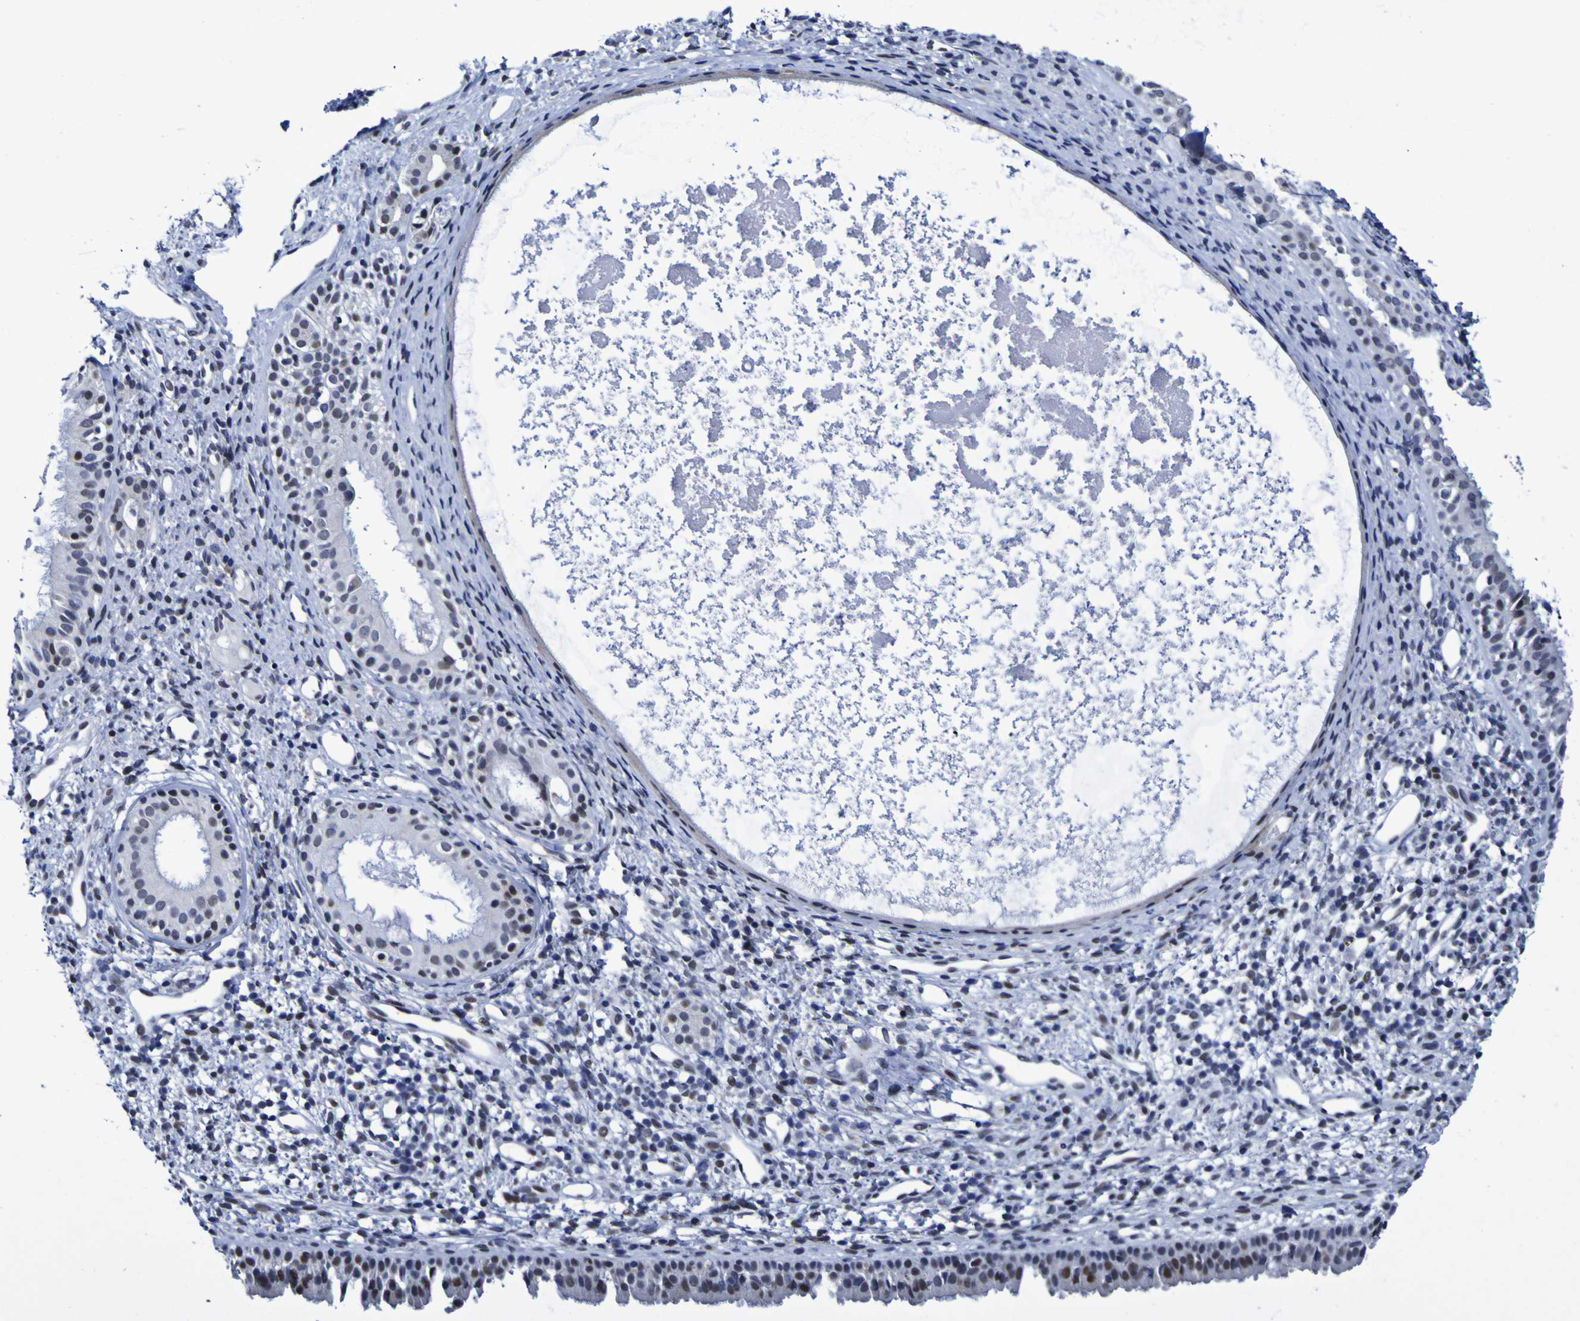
{"staining": {"intensity": "weak", "quantity": ">75%", "location": "cytoplasmic/membranous,nuclear"}, "tissue": "nasopharynx", "cell_type": "Respiratory epithelial cells", "image_type": "normal", "snomed": [{"axis": "morphology", "description": "Normal tissue, NOS"}, {"axis": "topography", "description": "Nasopharynx"}], "caption": "Immunohistochemical staining of normal nasopharynx shows weak cytoplasmic/membranous,nuclear protein expression in approximately >75% of respiratory epithelial cells. The staining was performed using DAB to visualize the protein expression in brown, while the nuclei were stained in blue with hematoxylin (Magnification: 20x).", "gene": "MBD3", "patient": {"sex": "male", "age": 22}}